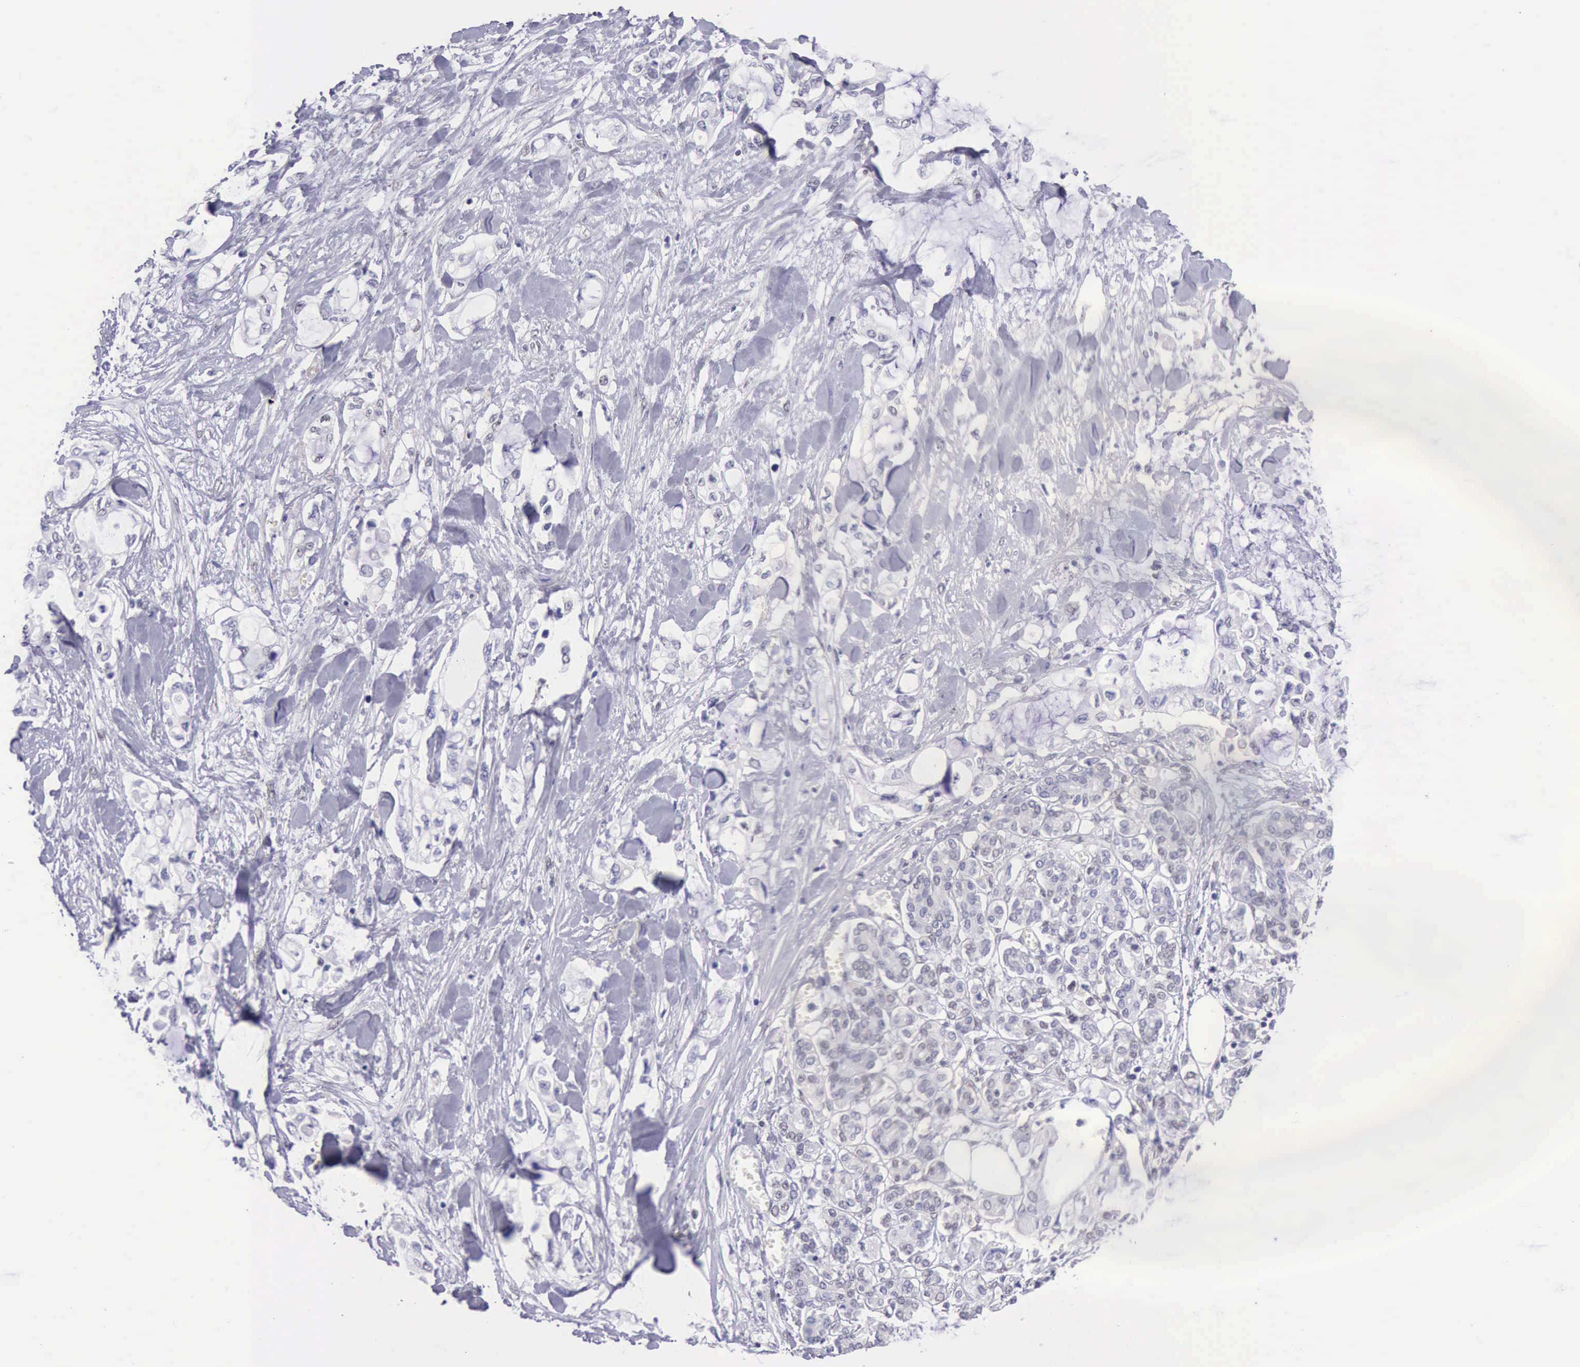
{"staining": {"intensity": "negative", "quantity": "none", "location": "none"}, "tissue": "pancreatic cancer", "cell_type": "Tumor cells", "image_type": "cancer", "snomed": [{"axis": "morphology", "description": "Adenocarcinoma, NOS"}, {"axis": "topography", "description": "Pancreas"}], "caption": "This is an IHC histopathology image of pancreatic cancer (adenocarcinoma). There is no expression in tumor cells.", "gene": "EP300", "patient": {"sex": "female", "age": 70}}